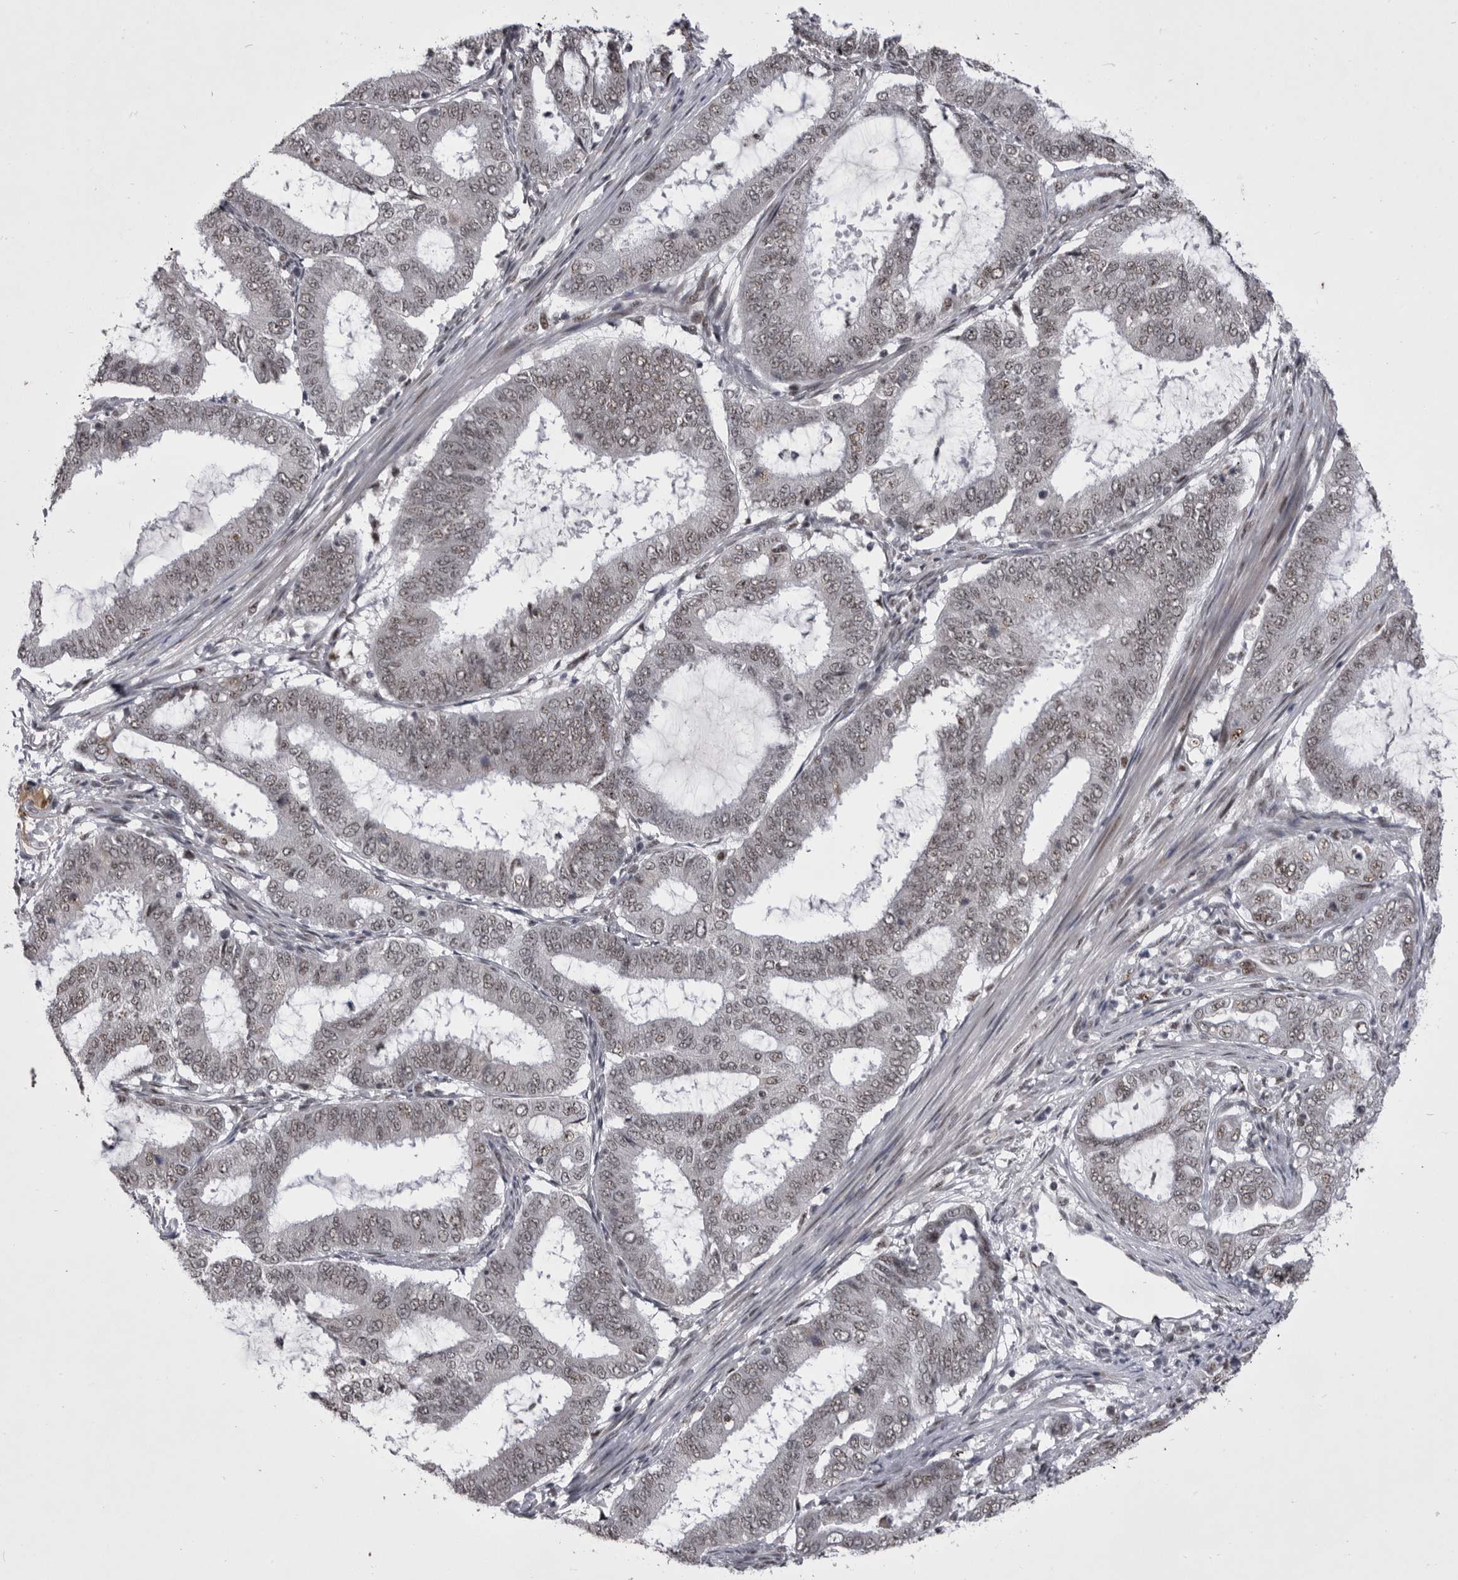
{"staining": {"intensity": "weak", "quantity": "<25%", "location": "nuclear"}, "tissue": "endometrial cancer", "cell_type": "Tumor cells", "image_type": "cancer", "snomed": [{"axis": "morphology", "description": "Adenocarcinoma, NOS"}, {"axis": "topography", "description": "Endometrium"}], "caption": "The image displays no staining of tumor cells in endometrial adenocarcinoma. Nuclei are stained in blue.", "gene": "PRPF3", "patient": {"sex": "female", "age": 51}}